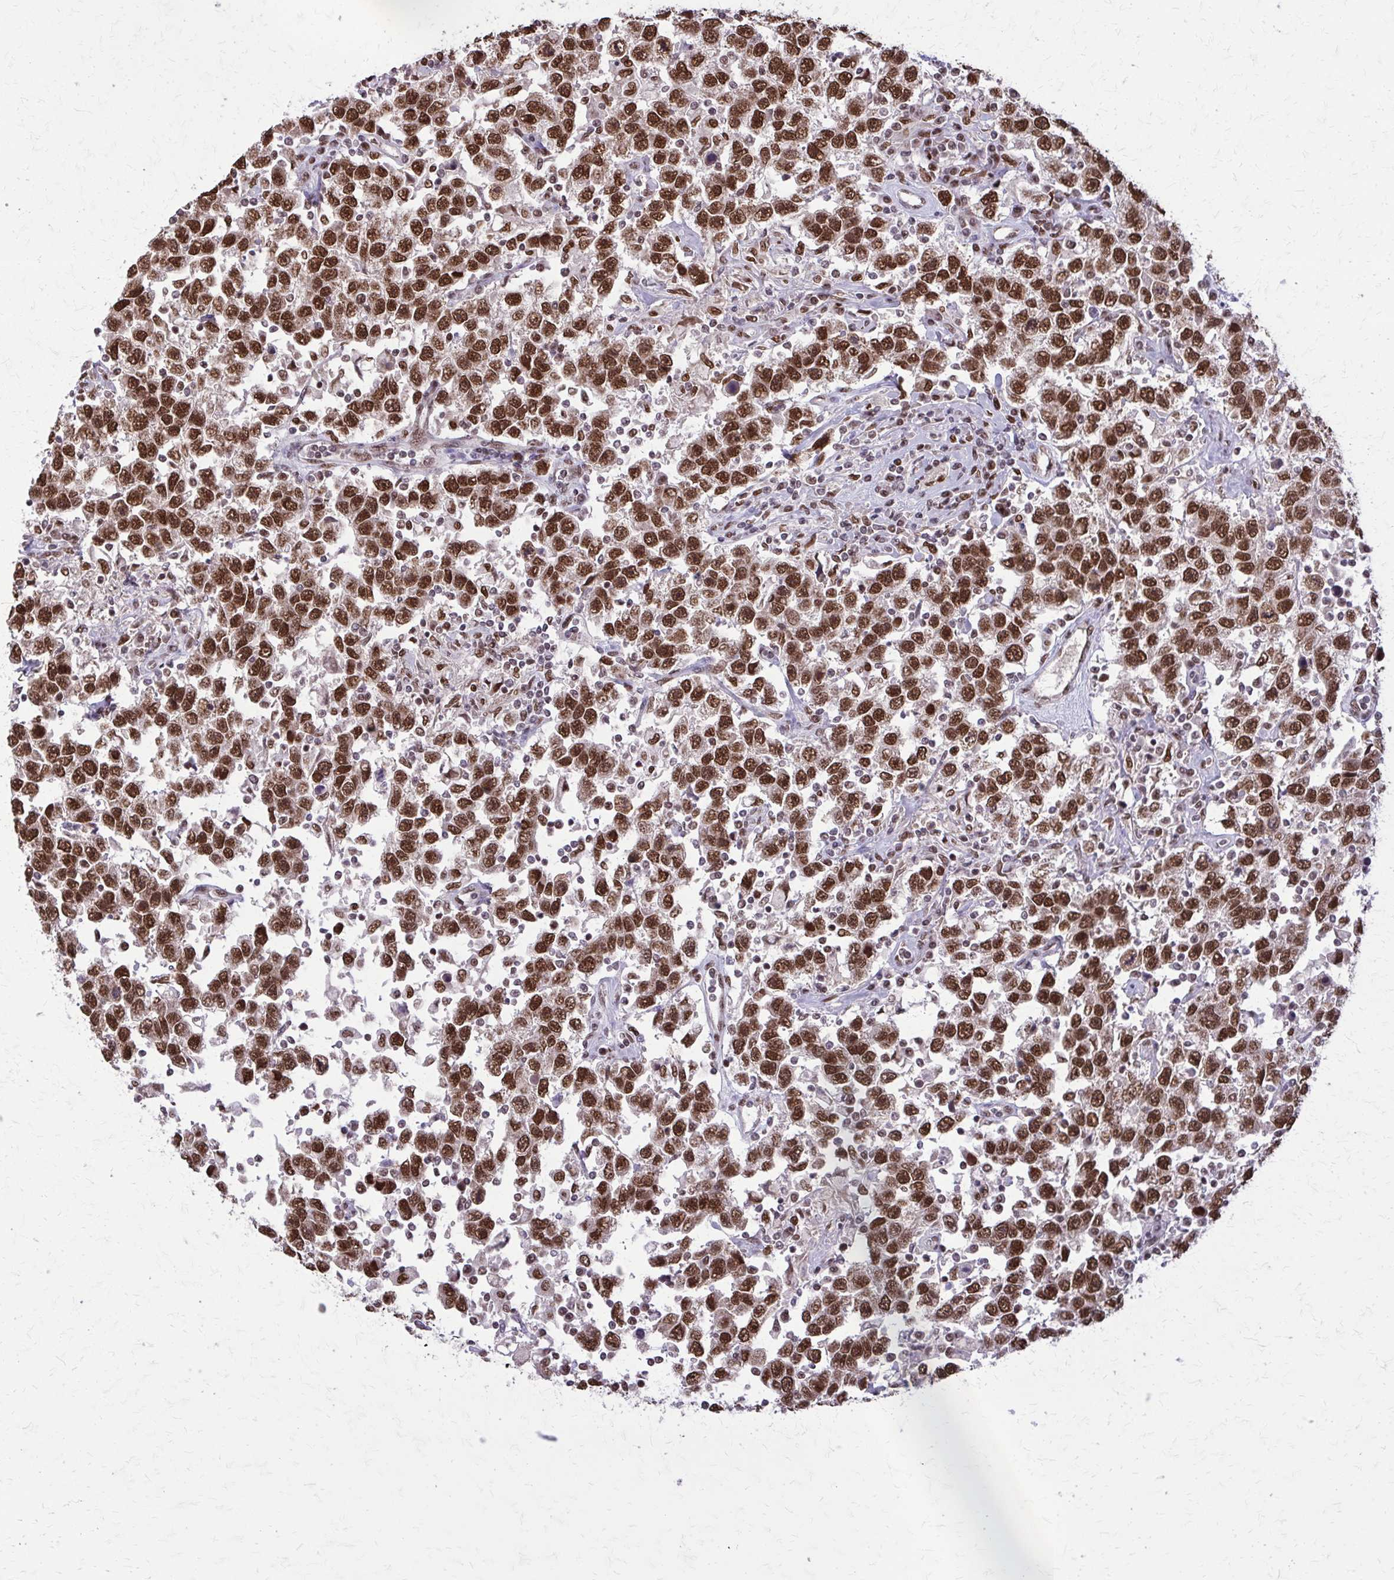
{"staining": {"intensity": "strong", "quantity": ">75%", "location": "nuclear"}, "tissue": "testis cancer", "cell_type": "Tumor cells", "image_type": "cancer", "snomed": [{"axis": "morphology", "description": "Seminoma, NOS"}, {"axis": "topography", "description": "Testis"}], "caption": "DAB (3,3'-diaminobenzidine) immunohistochemical staining of testis seminoma reveals strong nuclear protein expression in approximately >75% of tumor cells.", "gene": "TTF1", "patient": {"sex": "male", "age": 41}}